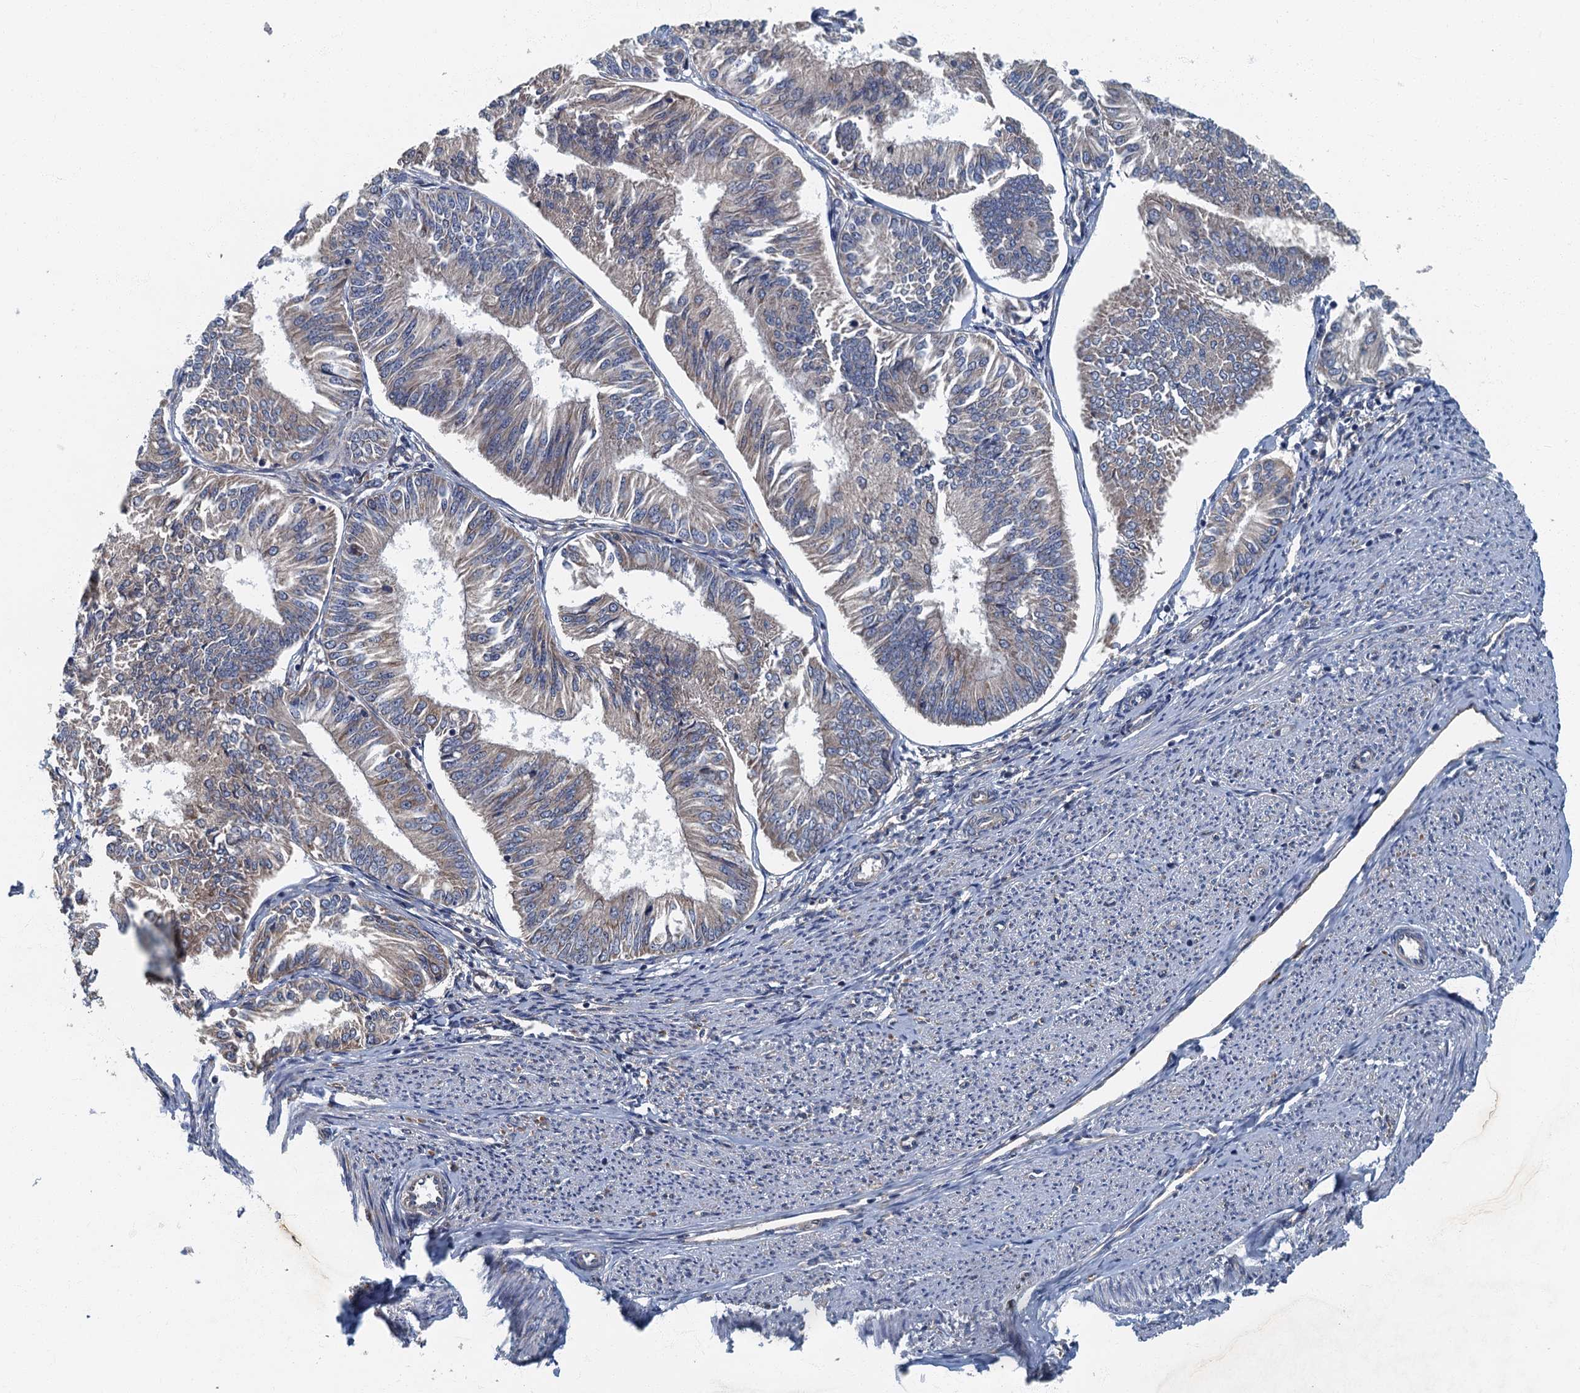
{"staining": {"intensity": "negative", "quantity": "none", "location": "none"}, "tissue": "endometrial cancer", "cell_type": "Tumor cells", "image_type": "cancer", "snomed": [{"axis": "morphology", "description": "Adenocarcinoma, NOS"}, {"axis": "topography", "description": "Endometrium"}], "caption": "The IHC histopathology image has no significant positivity in tumor cells of endometrial cancer tissue.", "gene": "DDX49", "patient": {"sex": "female", "age": 58}}